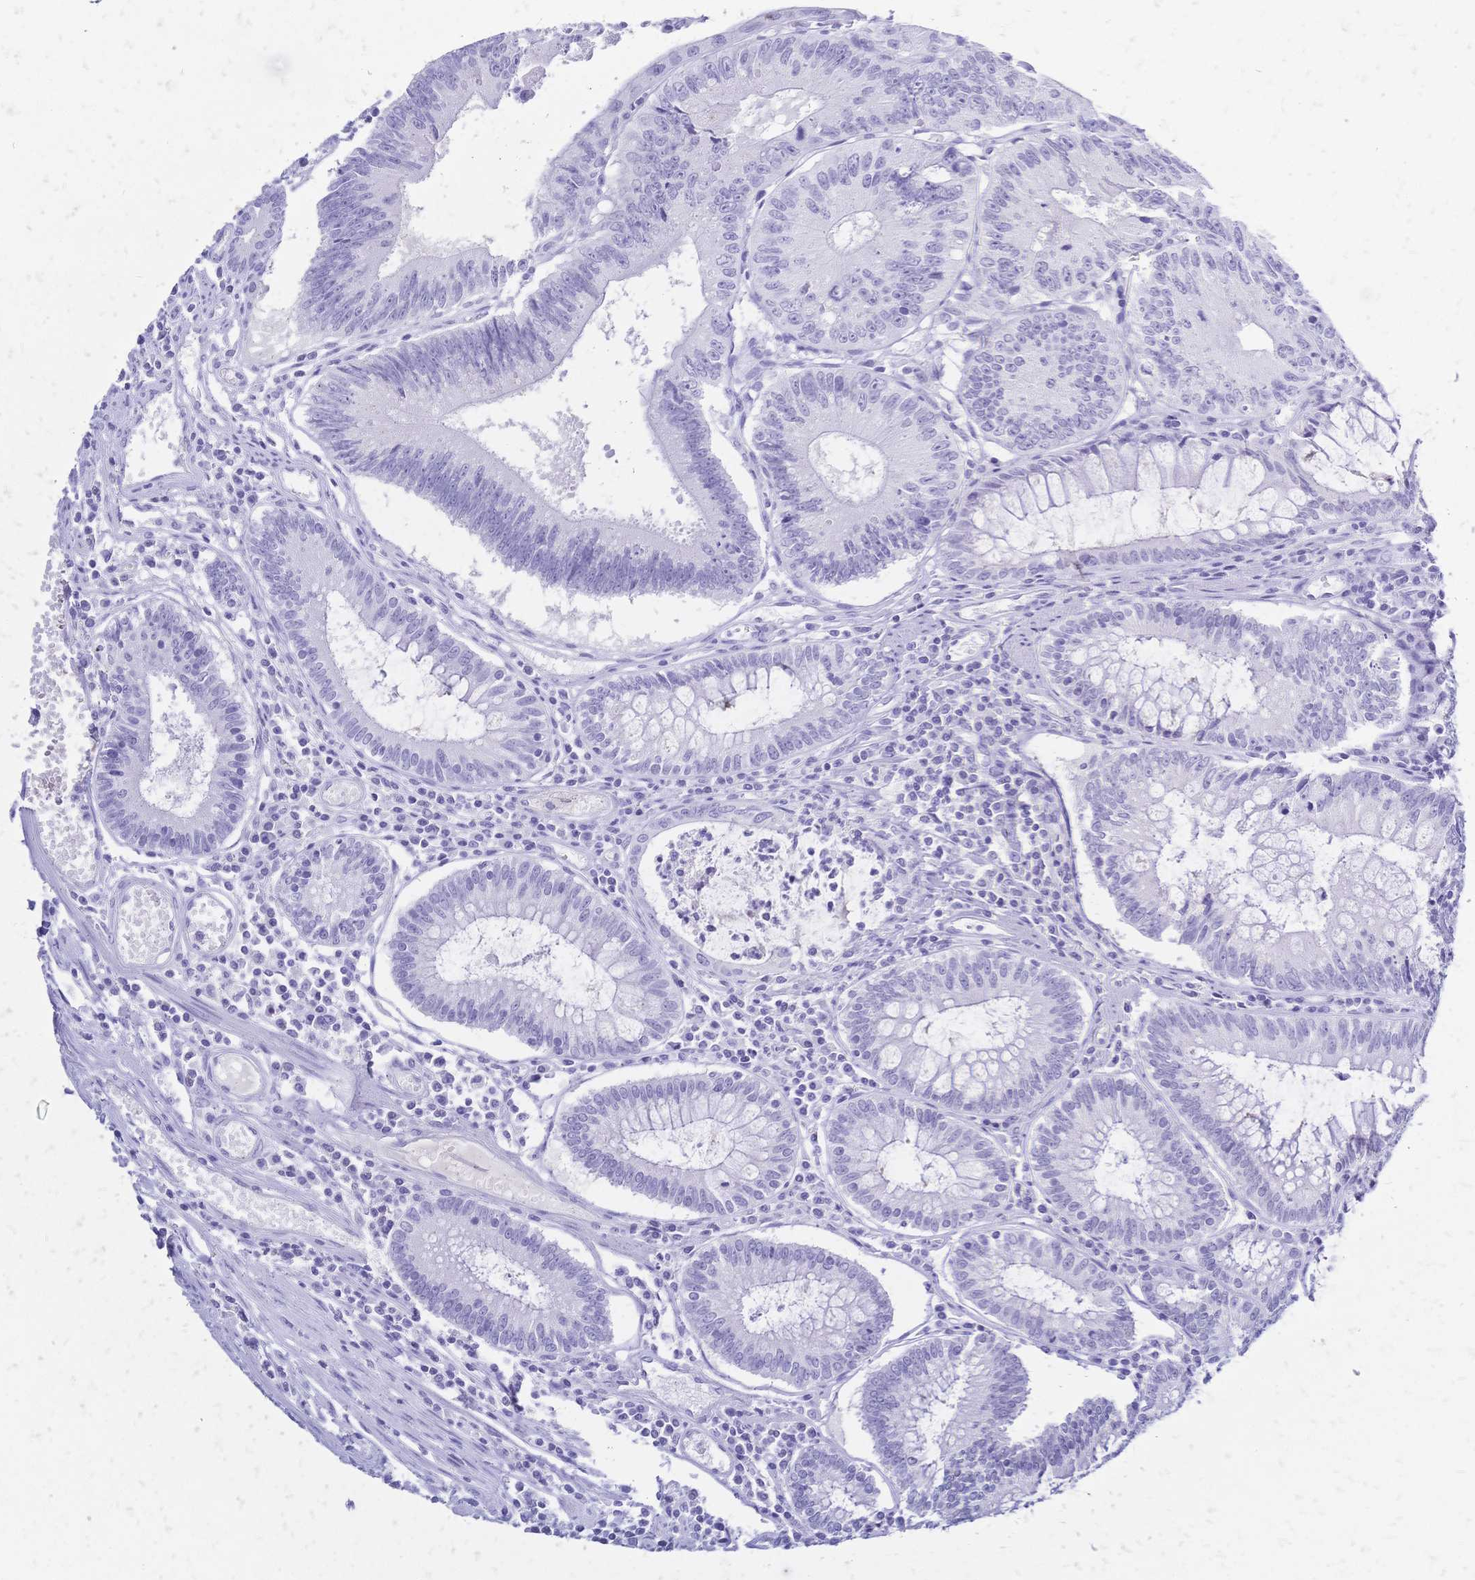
{"staining": {"intensity": "negative", "quantity": "none", "location": "none"}, "tissue": "colorectal cancer", "cell_type": "Tumor cells", "image_type": "cancer", "snomed": [{"axis": "morphology", "description": "Adenocarcinoma, NOS"}, {"axis": "topography", "description": "Rectum"}], "caption": "Immunohistochemistry image of neoplastic tissue: human colorectal adenocarcinoma stained with DAB exhibits no significant protein staining in tumor cells.", "gene": "FA2H", "patient": {"sex": "female", "age": 81}}